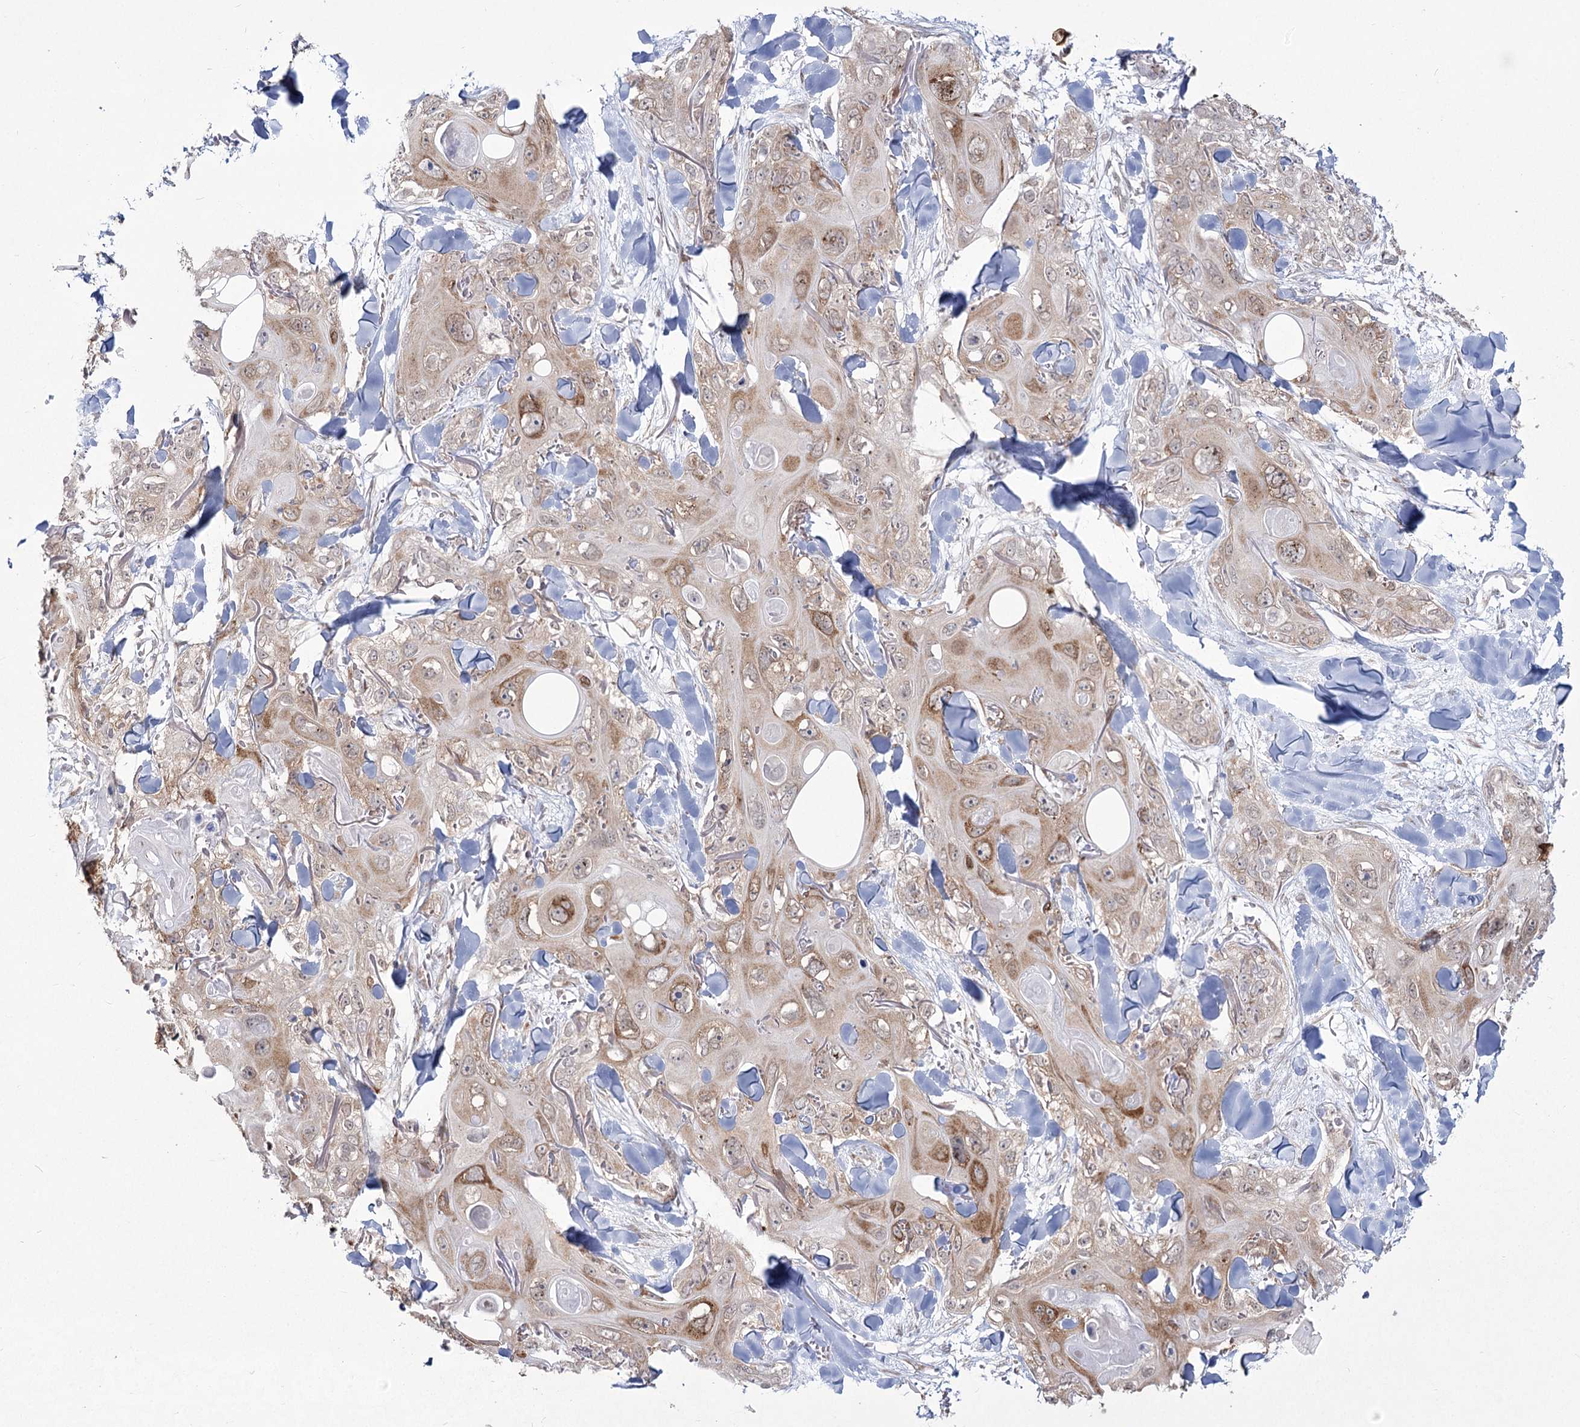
{"staining": {"intensity": "moderate", "quantity": ">75%", "location": "cytoplasmic/membranous"}, "tissue": "skin cancer", "cell_type": "Tumor cells", "image_type": "cancer", "snomed": [{"axis": "morphology", "description": "Normal tissue, NOS"}, {"axis": "morphology", "description": "Squamous cell carcinoma, NOS"}, {"axis": "topography", "description": "Skin"}], "caption": "Moderate cytoplasmic/membranous protein positivity is present in about >75% of tumor cells in skin cancer (squamous cell carcinoma). Immunohistochemistry (ihc) stains the protein in brown and the nuclei are stained blue.", "gene": "YBX3", "patient": {"sex": "male", "age": 72}}